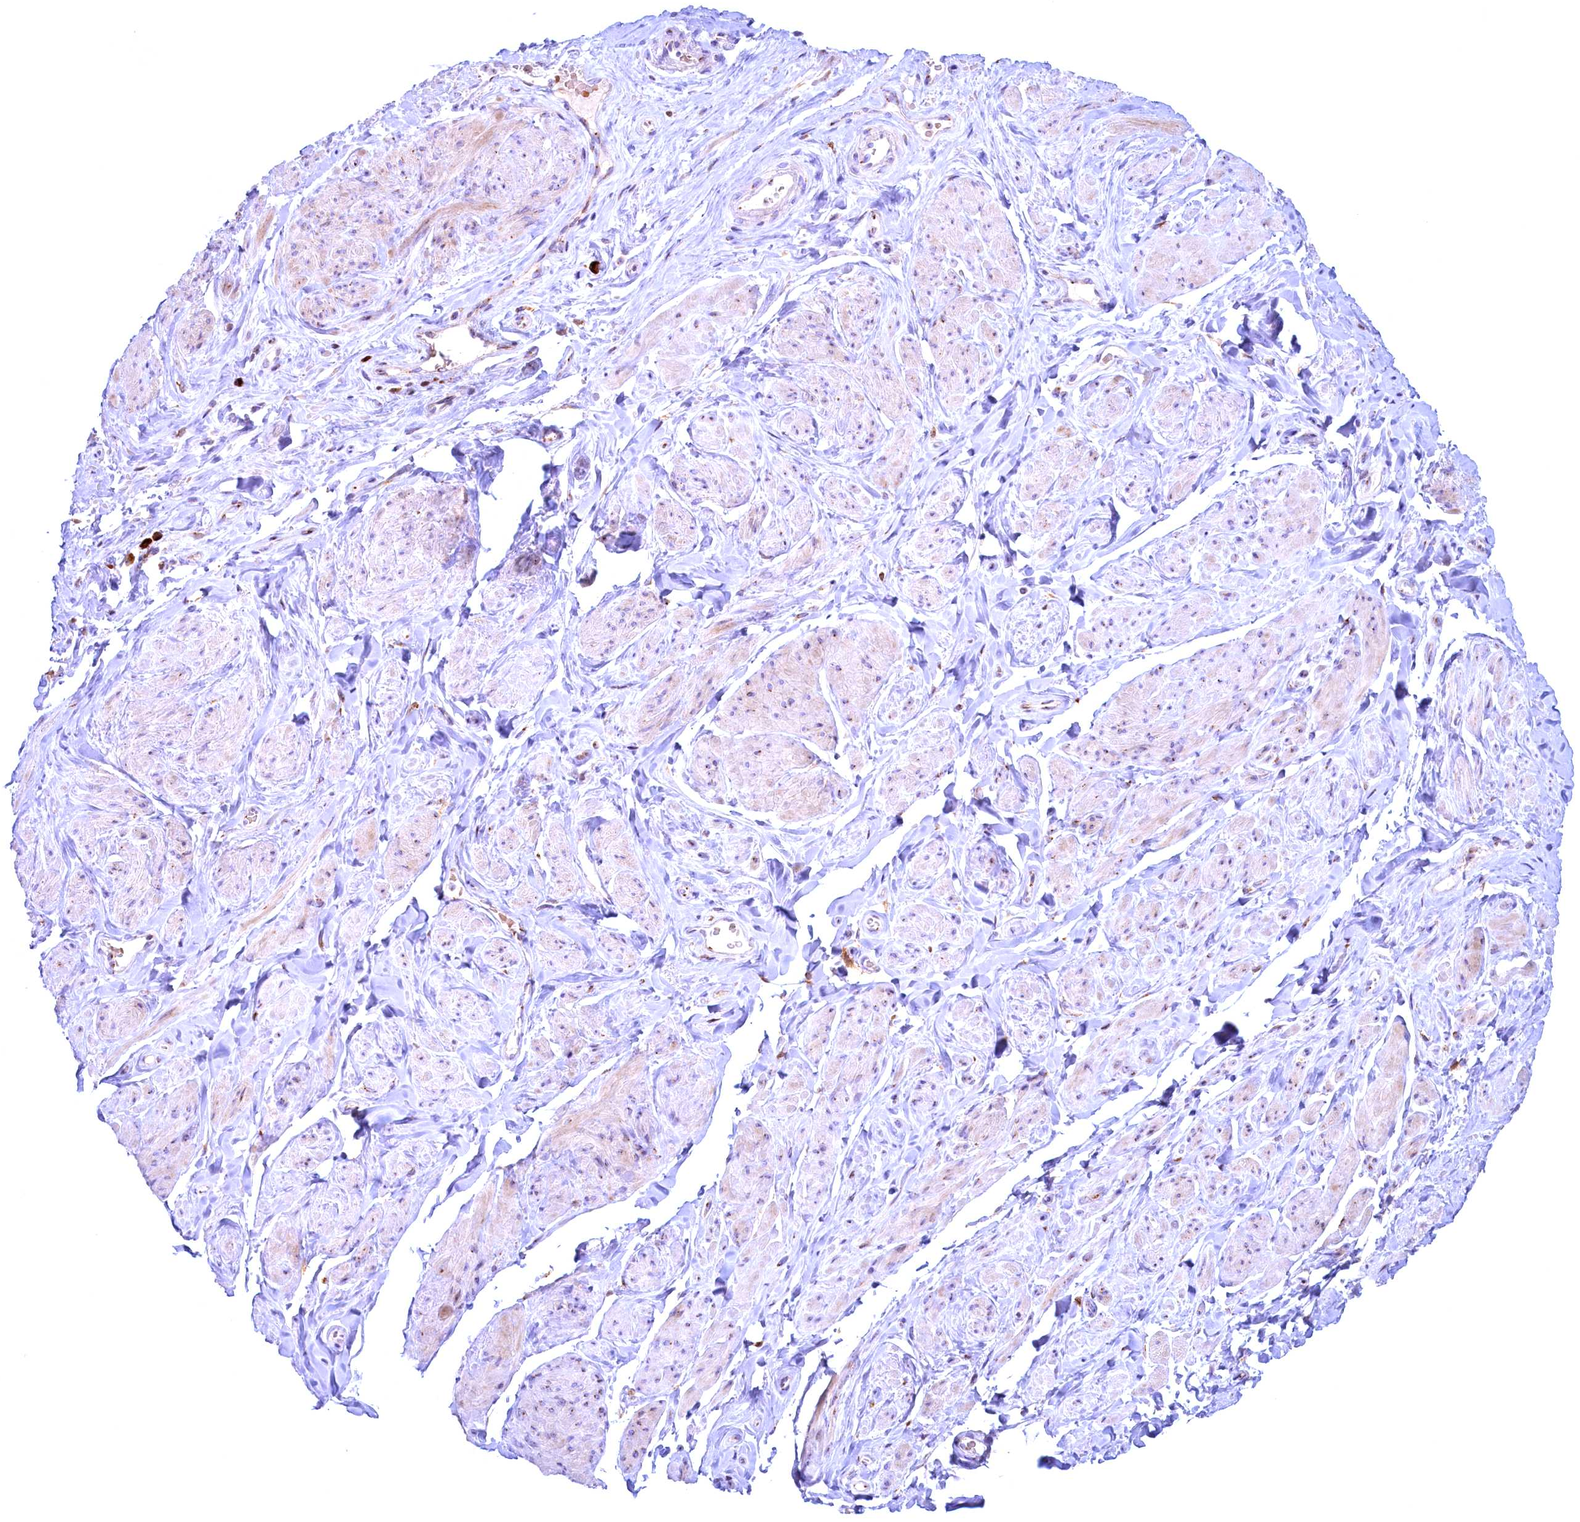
{"staining": {"intensity": "moderate", "quantity": "25%-75%", "location": "cytoplasmic/membranous"}, "tissue": "smooth muscle", "cell_type": "Smooth muscle cells", "image_type": "normal", "snomed": [{"axis": "morphology", "description": "Normal tissue, NOS"}, {"axis": "topography", "description": "Smooth muscle"}, {"axis": "topography", "description": "Peripheral nerve tissue"}], "caption": "Immunohistochemistry micrograph of unremarkable human smooth muscle stained for a protein (brown), which exhibits medium levels of moderate cytoplasmic/membranous positivity in approximately 25%-75% of smooth muscle cells.", "gene": "BLVRB", "patient": {"sex": "male", "age": 69}}